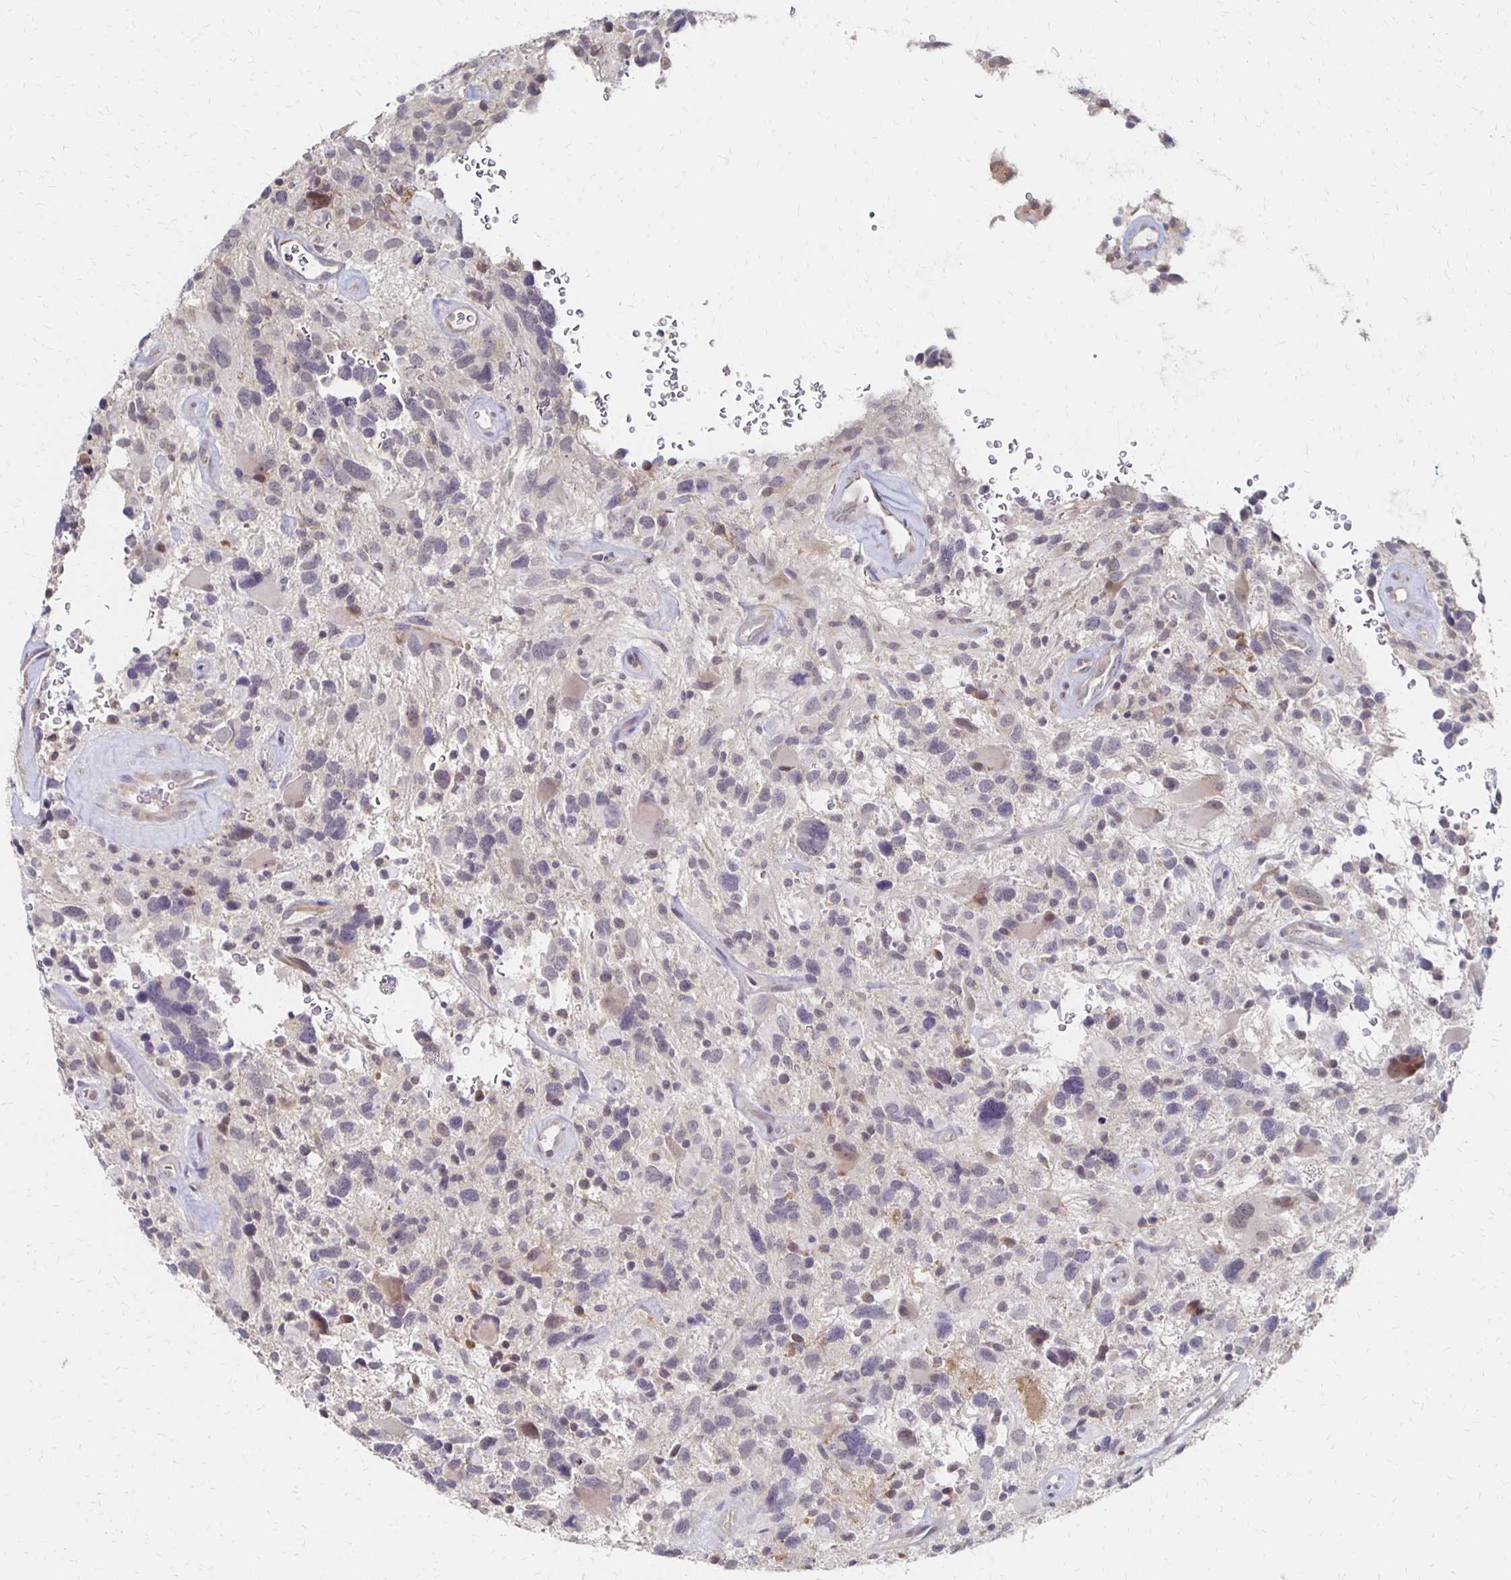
{"staining": {"intensity": "negative", "quantity": "none", "location": "none"}, "tissue": "glioma", "cell_type": "Tumor cells", "image_type": "cancer", "snomed": [{"axis": "morphology", "description": "Glioma, malignant, High grade"}, {"axis": "topography", "description": "Brain"}], "caption": "Image shows no protein staining in tumor cells of glioma tissue.", "gene": "PRKCB", "patient": {"sex": "male", "age": 49}}